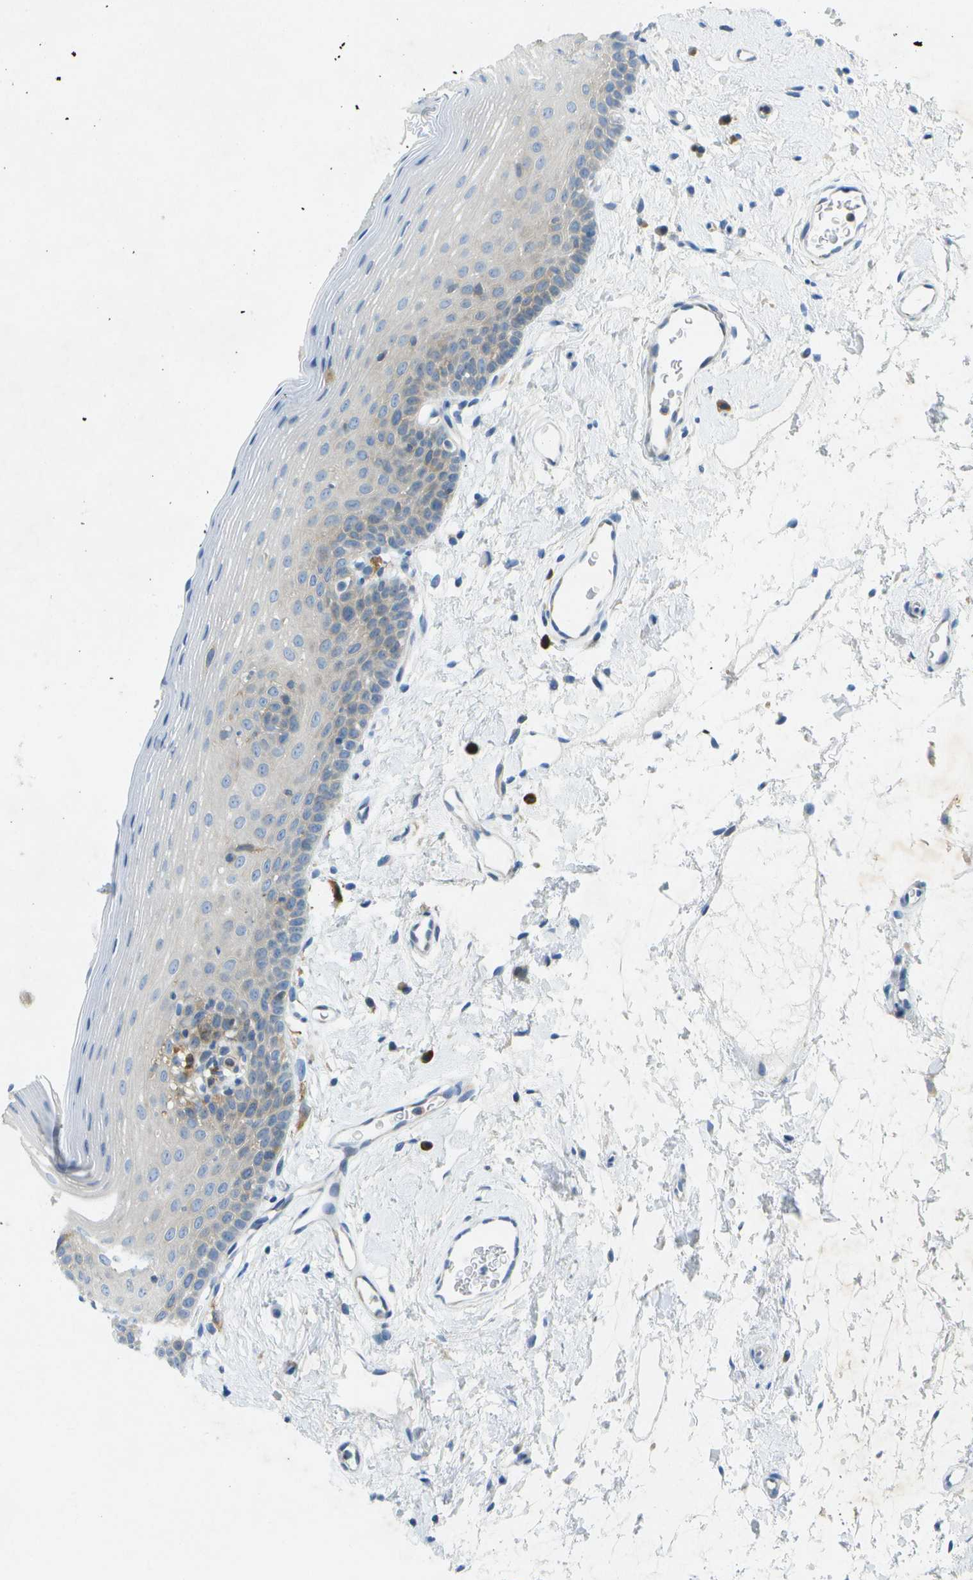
{"staining": {"intensity": "weak", "quantity": "<25%", "location": "cytoplasmic/membranous"}, "tissue": "oral mucosa", "cell_type": "Squamous epithelial cells", "image_type": "normal", "snomed": [{"axis": "morphology", "description": "Normal tissue, NOS"}, {"axis": "topography", "description": "Oral tissue"}], "caption": "IHC of unremarkable oral mucosa shows no positivity in squamous epithelial cells.", "gene": "WNK2", "patient": {"sex": "male", "age": 66}}